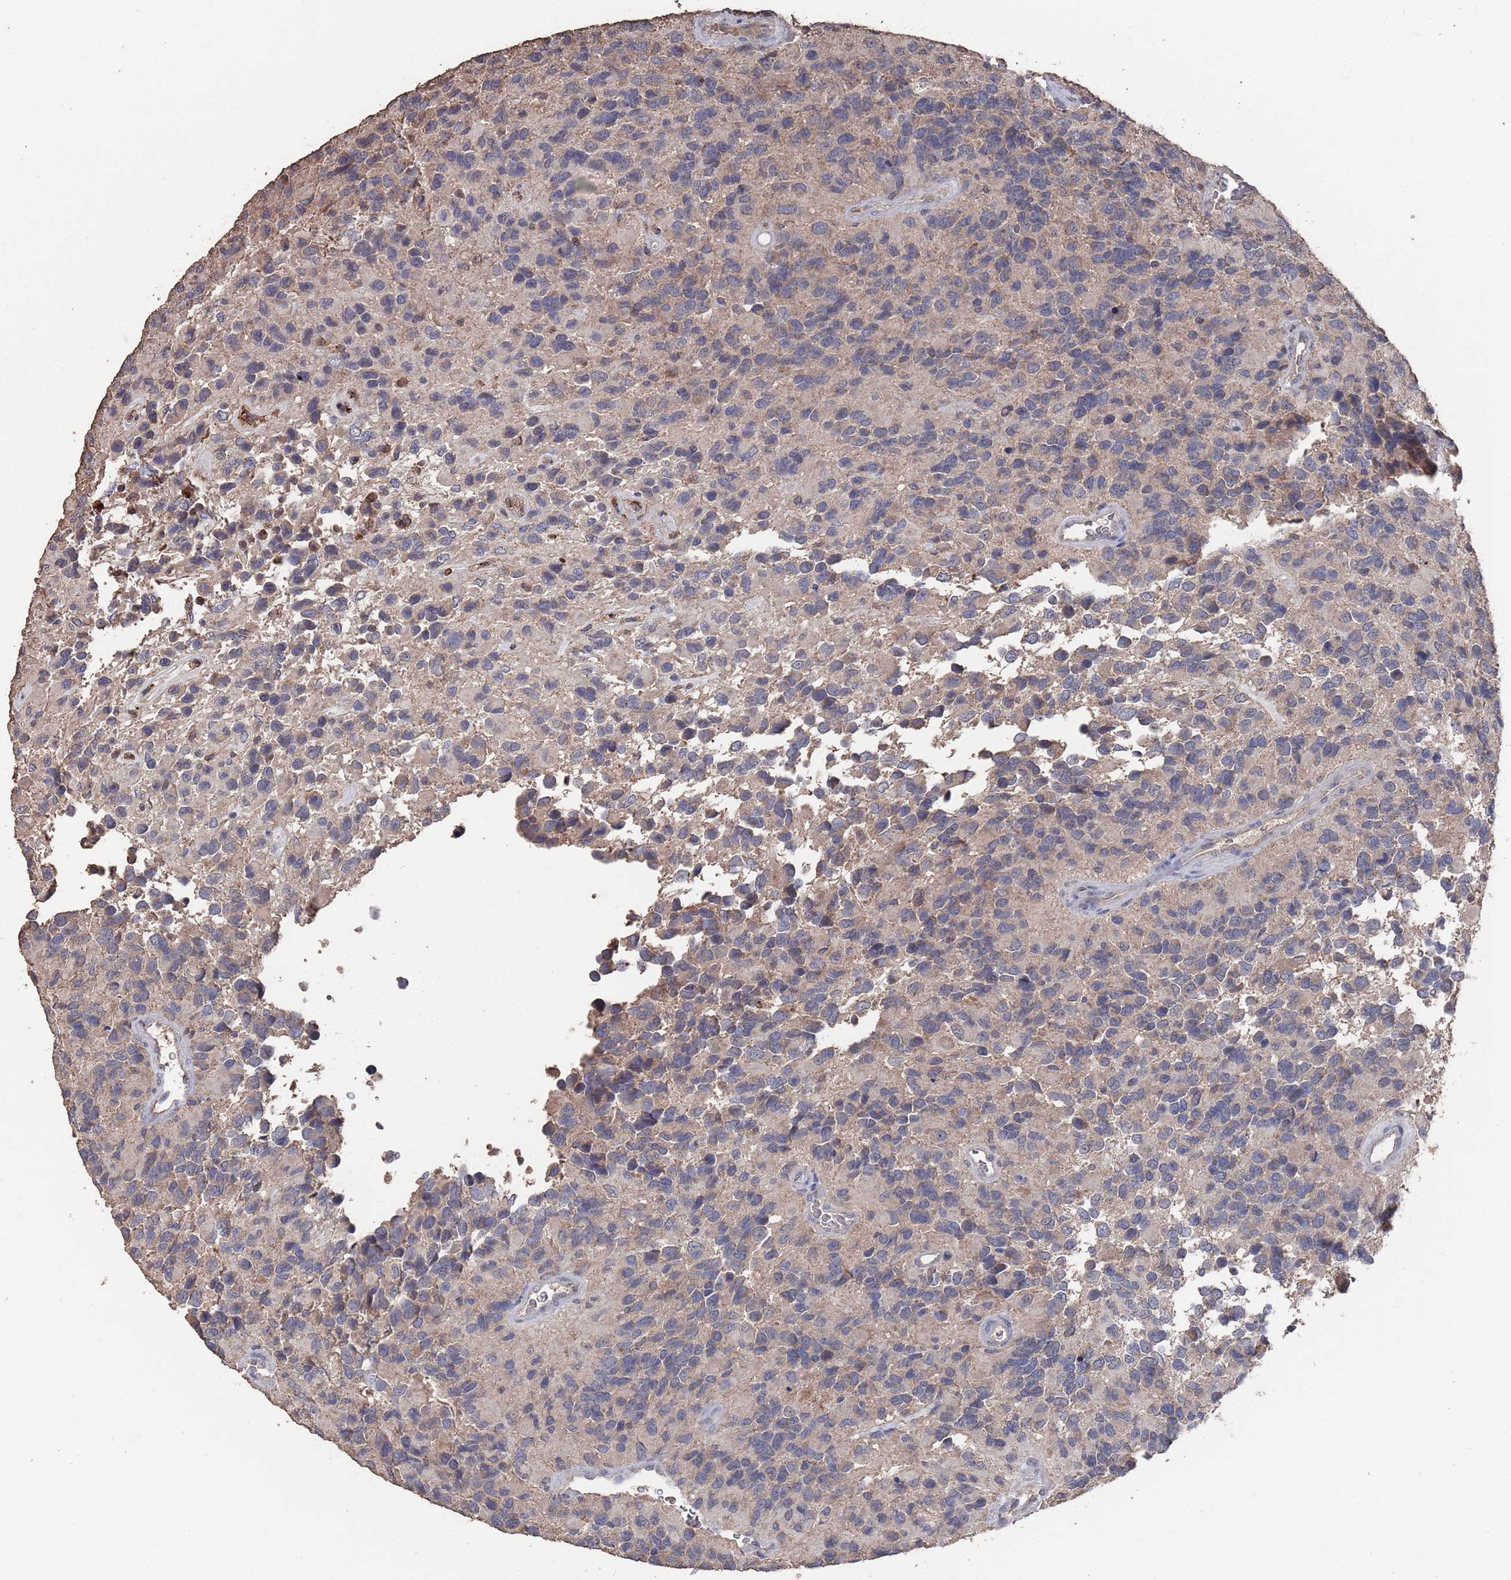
{"staining": {"intensity": "negative", "quantity": "none", "location": "none"}, "tissue": "glioma", "cell_type": "Tumor cells", "image_type": "cancer", "snomed": [{"axis": "morphology", "description": "Glioma, malignant, High grade"}, {"axis": "topography", "description": "Brain"}], "caption": "Immunohistochemistry micrograph of human glioma stained for a protein (brown), which shows no staining in tumor cells.", "gene": "BTBD18", "patient": {"sex": "male", "age": 77}}